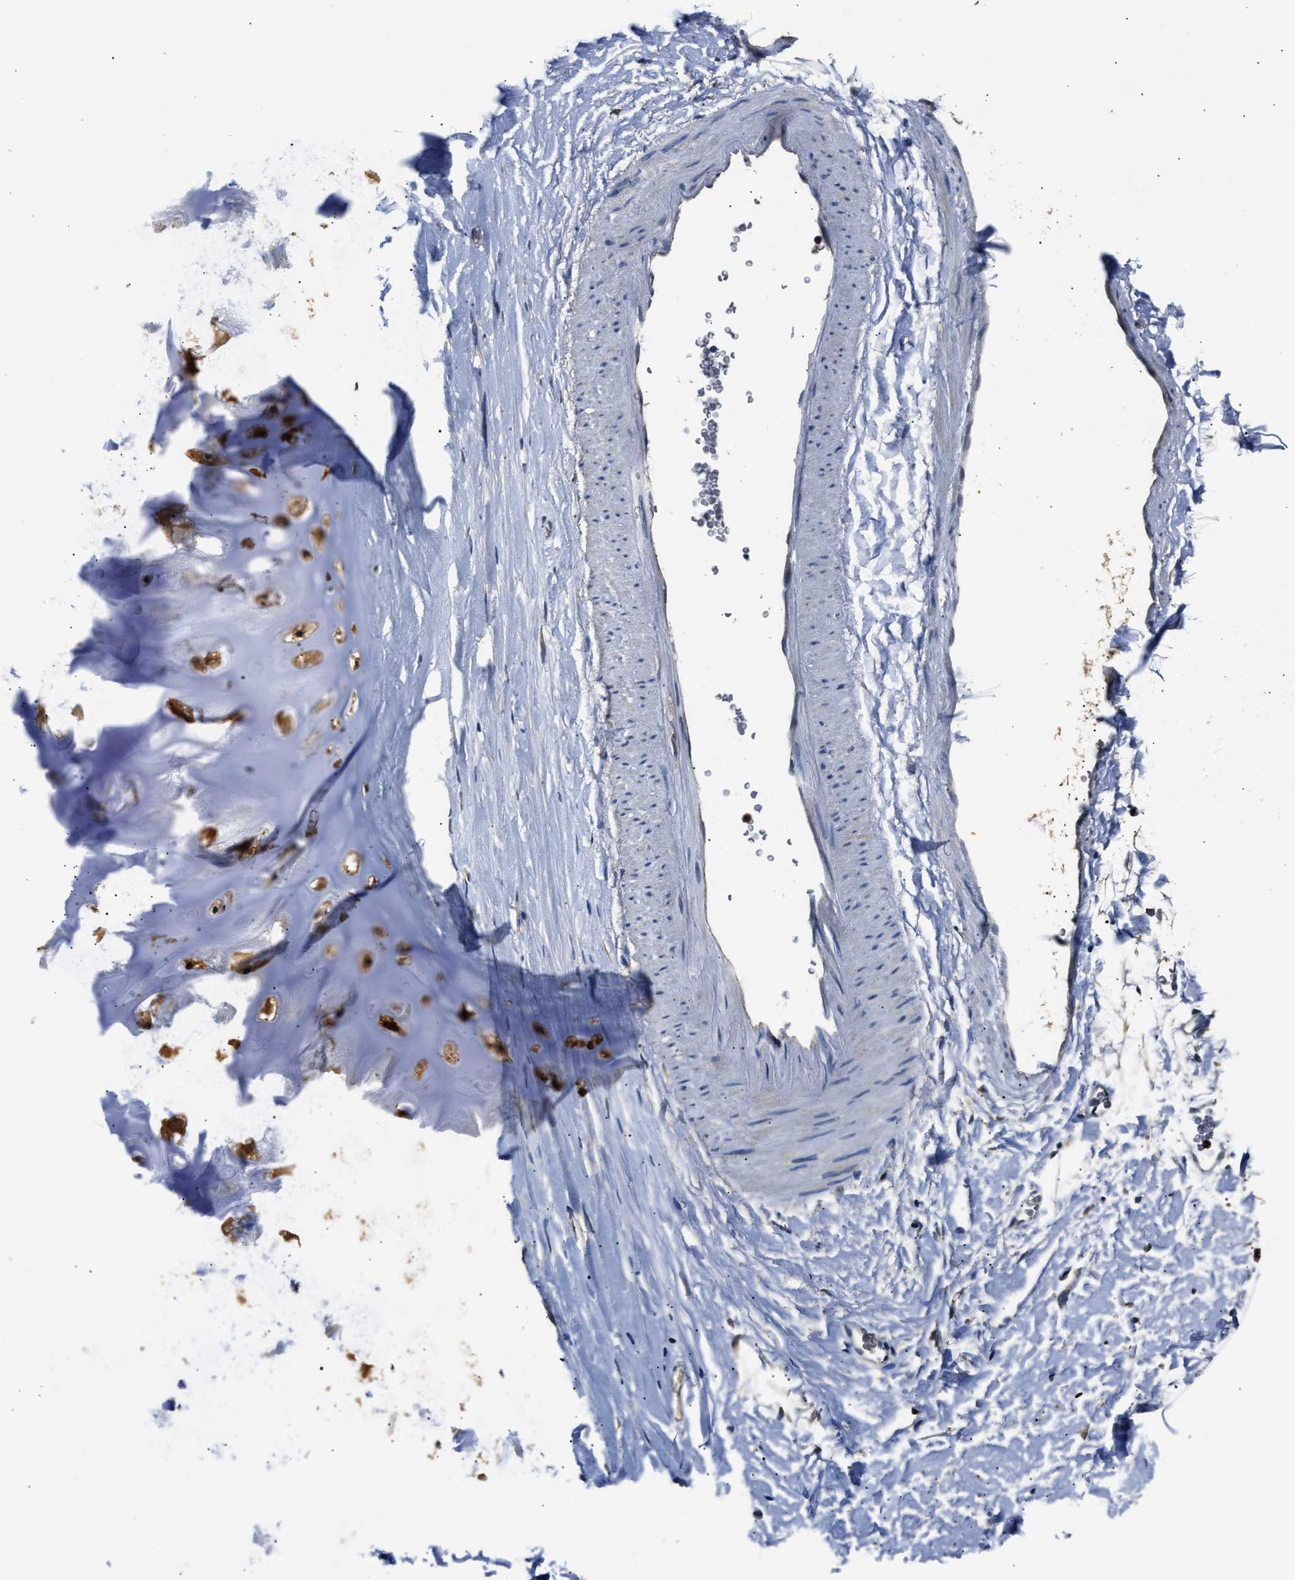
{"staining": {"intensity": "negative", "quantity": "none", "location": "none"}, "tissue": "adipose tissue", "cell_type": "Adipocytes", "image_type": "normal", "snomed": [{"axis": "morphology", "description": "Normal tissue, NOS"}, {"axis": "topography", "description": "Cartilage tissue"}, {"axis": "topography", "description": "Bronchus"}], "caption": "Adipocytes show no significant expression in unremarkable adipose tissue. The staining is performed using DAB brown chromogen with nuclei counter-stained in using hematoxylin.", "gene": "GSTP1", "patient": {"sex": "female", "age": 53}}